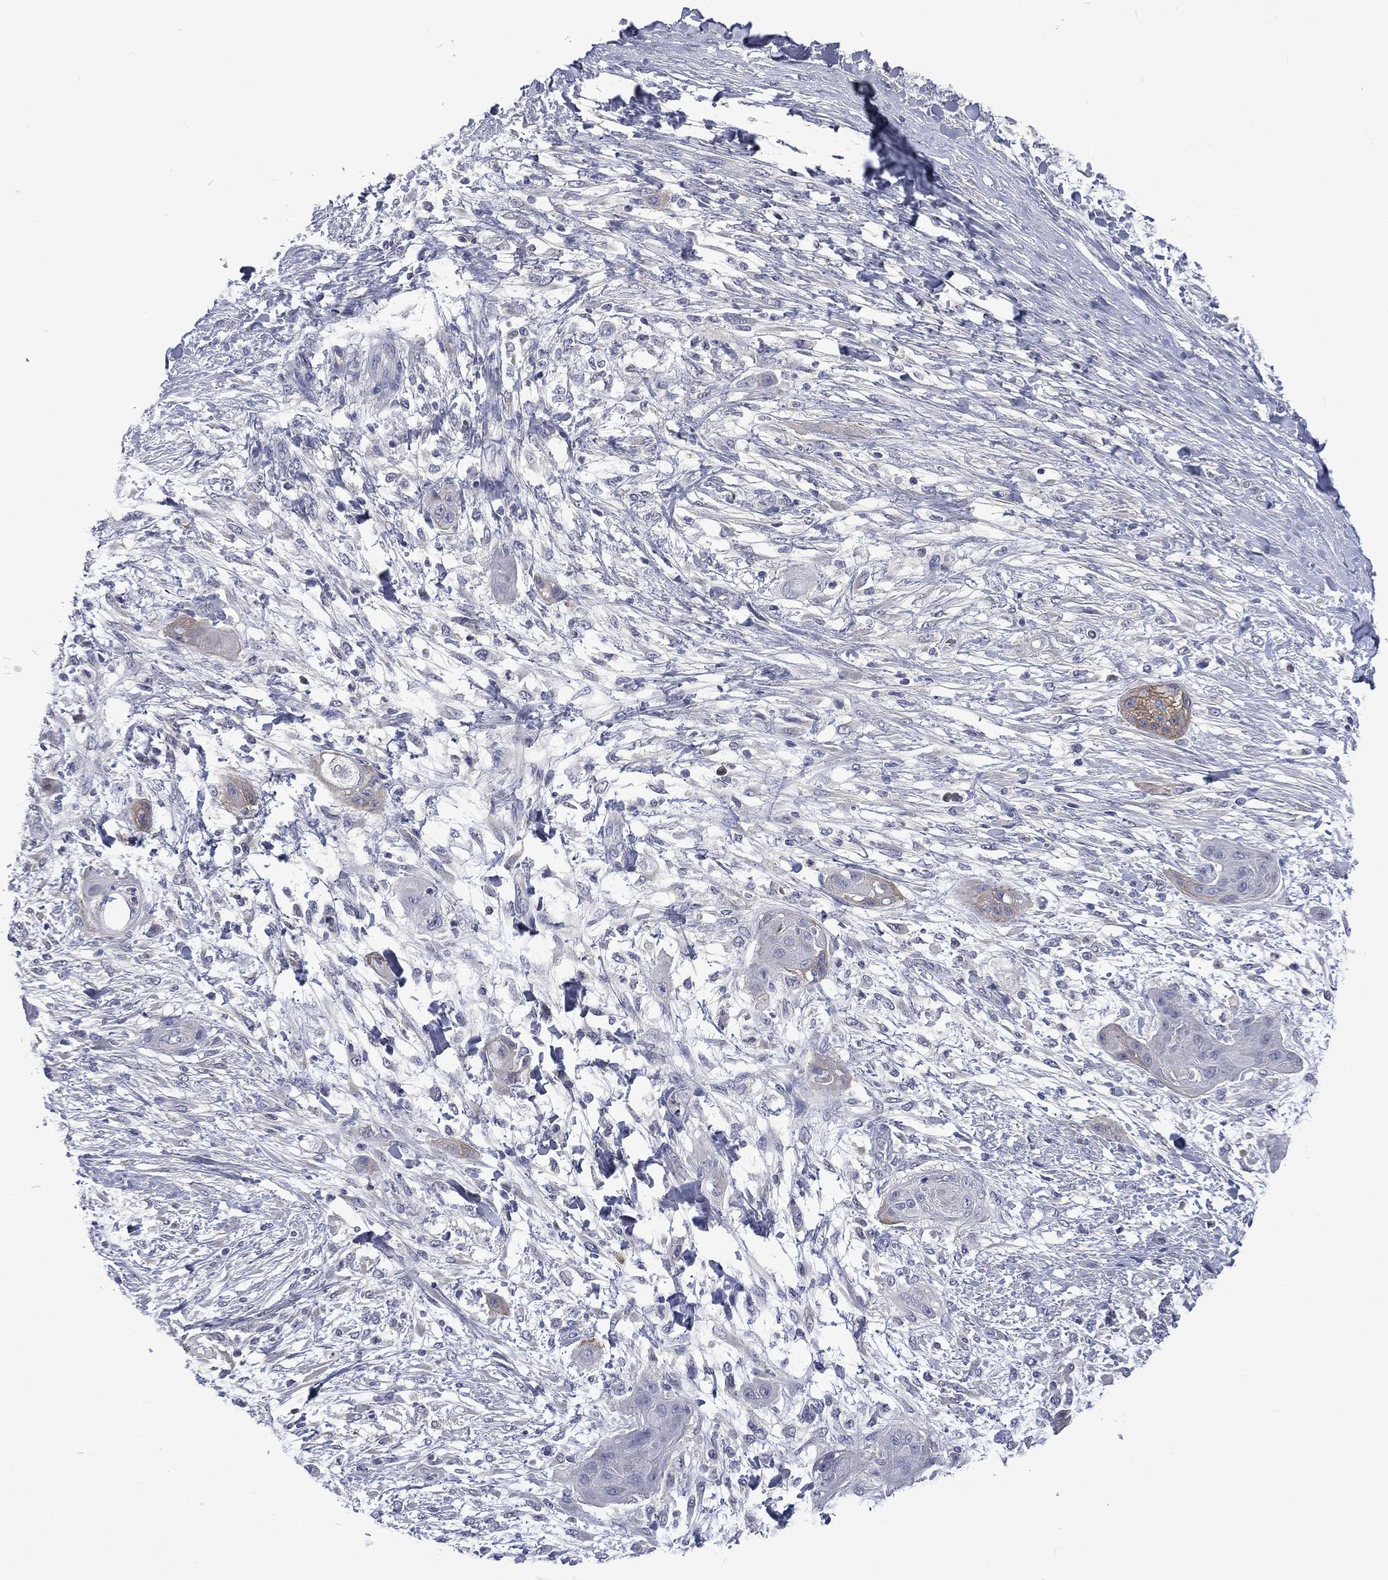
{"staining": {"intensity": "negative", "quantity": "none", "location": "none"}, "tissue": "skin cancer", "cell_type": "Tumor cells", "image_type": "cancer", "snomed": [{"axis": "morphology", "description": "Squamous cell carcinoma, NOS"}, {"axis": "topography", "description": "Skin"}], "caption": "Protein analysis of skin cancer shows no significant positivity in tumor cells.", "gene": "CA12", "patient": {"sex": "male", "age": 62}}